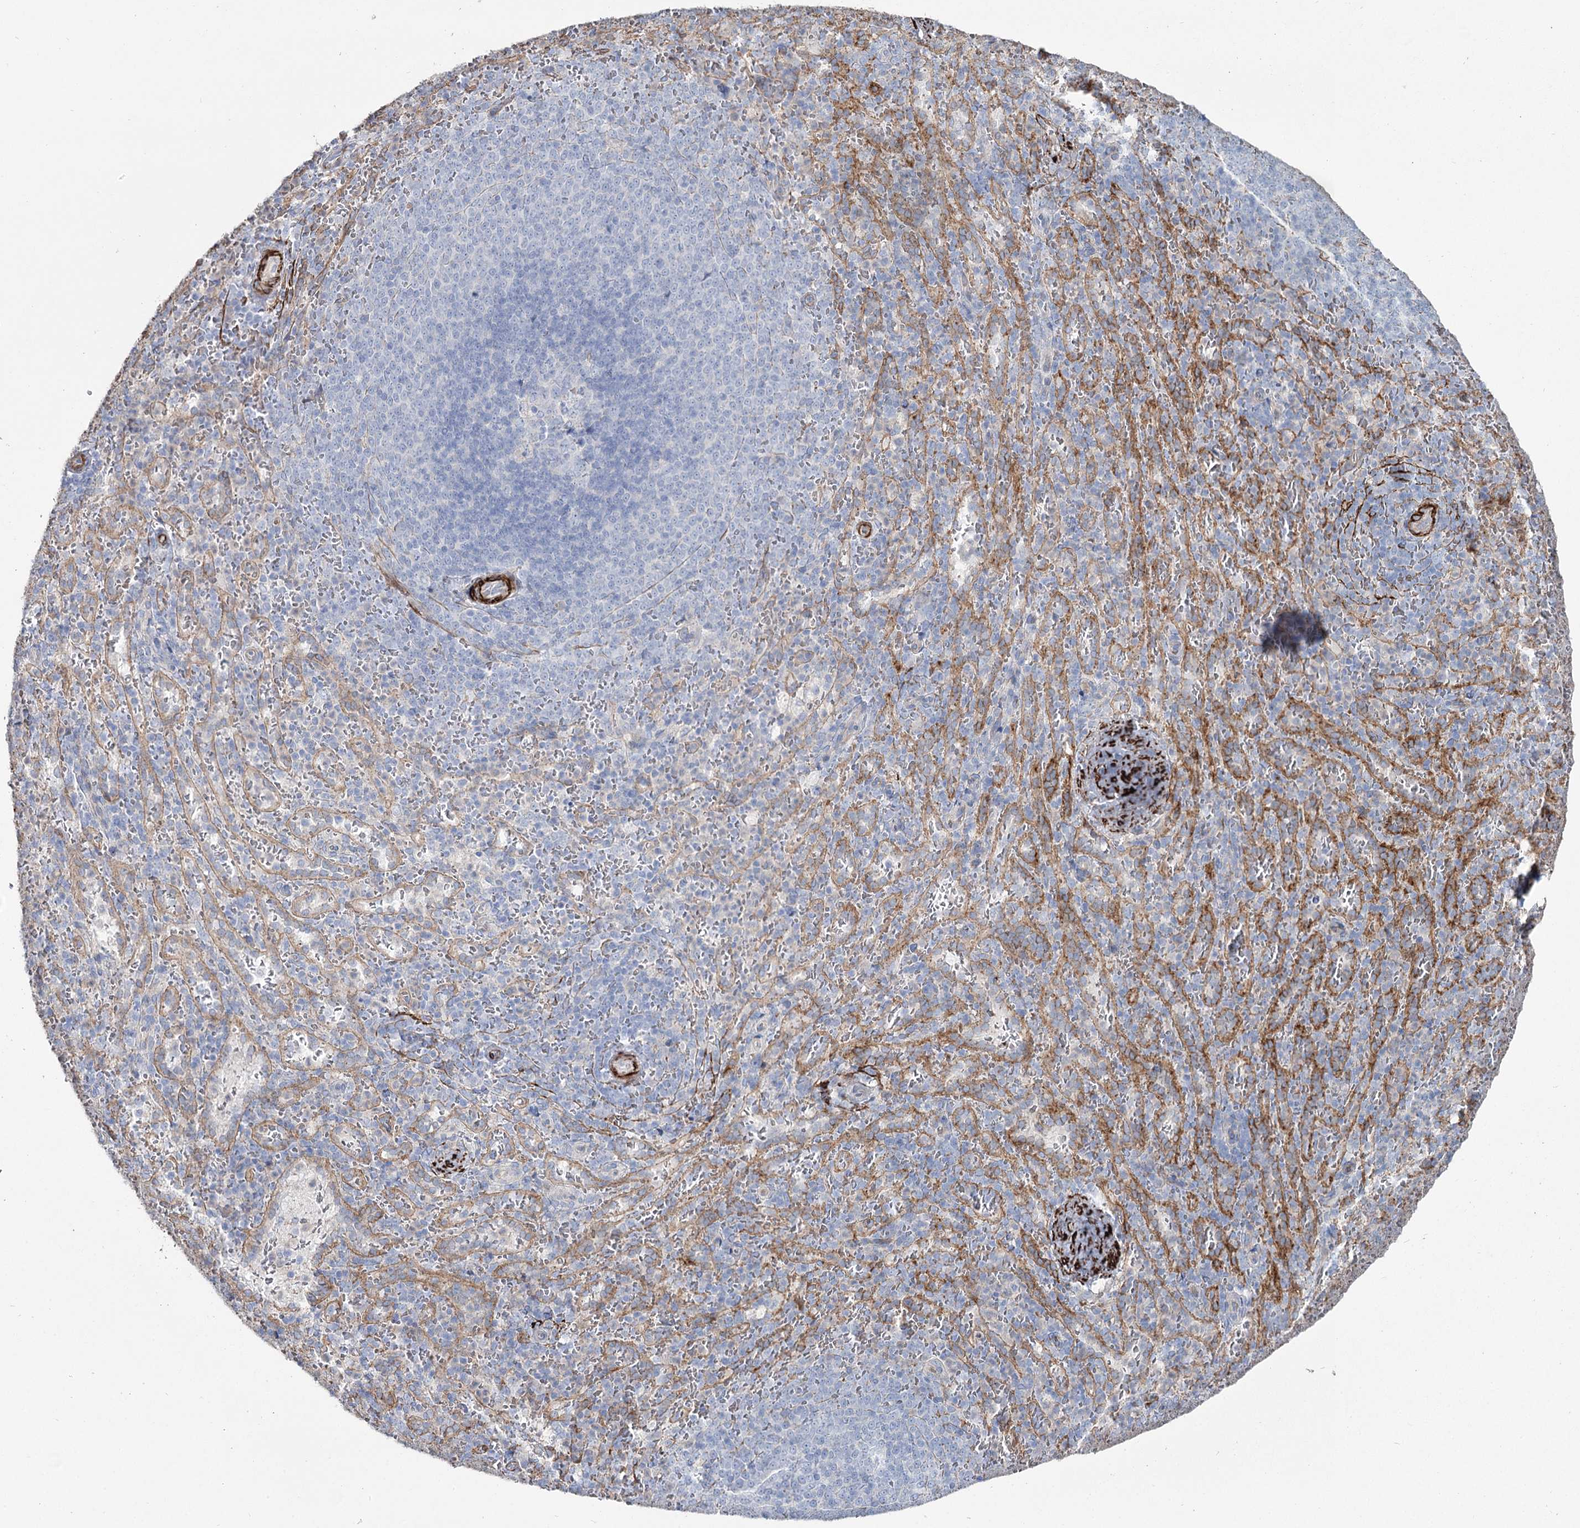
{"staining": {"intensity": "negative", "quantity": "none", "location": "none"}, "tissue": "spleen", "cell_type": "Cells in red pulp", "image_type": "normal", "snomed": [{"axis": "morphology", "description": "Normal tissue, NOS"}, {"axis": "topography", "description": "Spleen"}], "caption": "IHC of normal spleen displays no expression in cells in red pulp.", "gene": "SUMF1", "patient": {"sex": "female", "age": 21}}